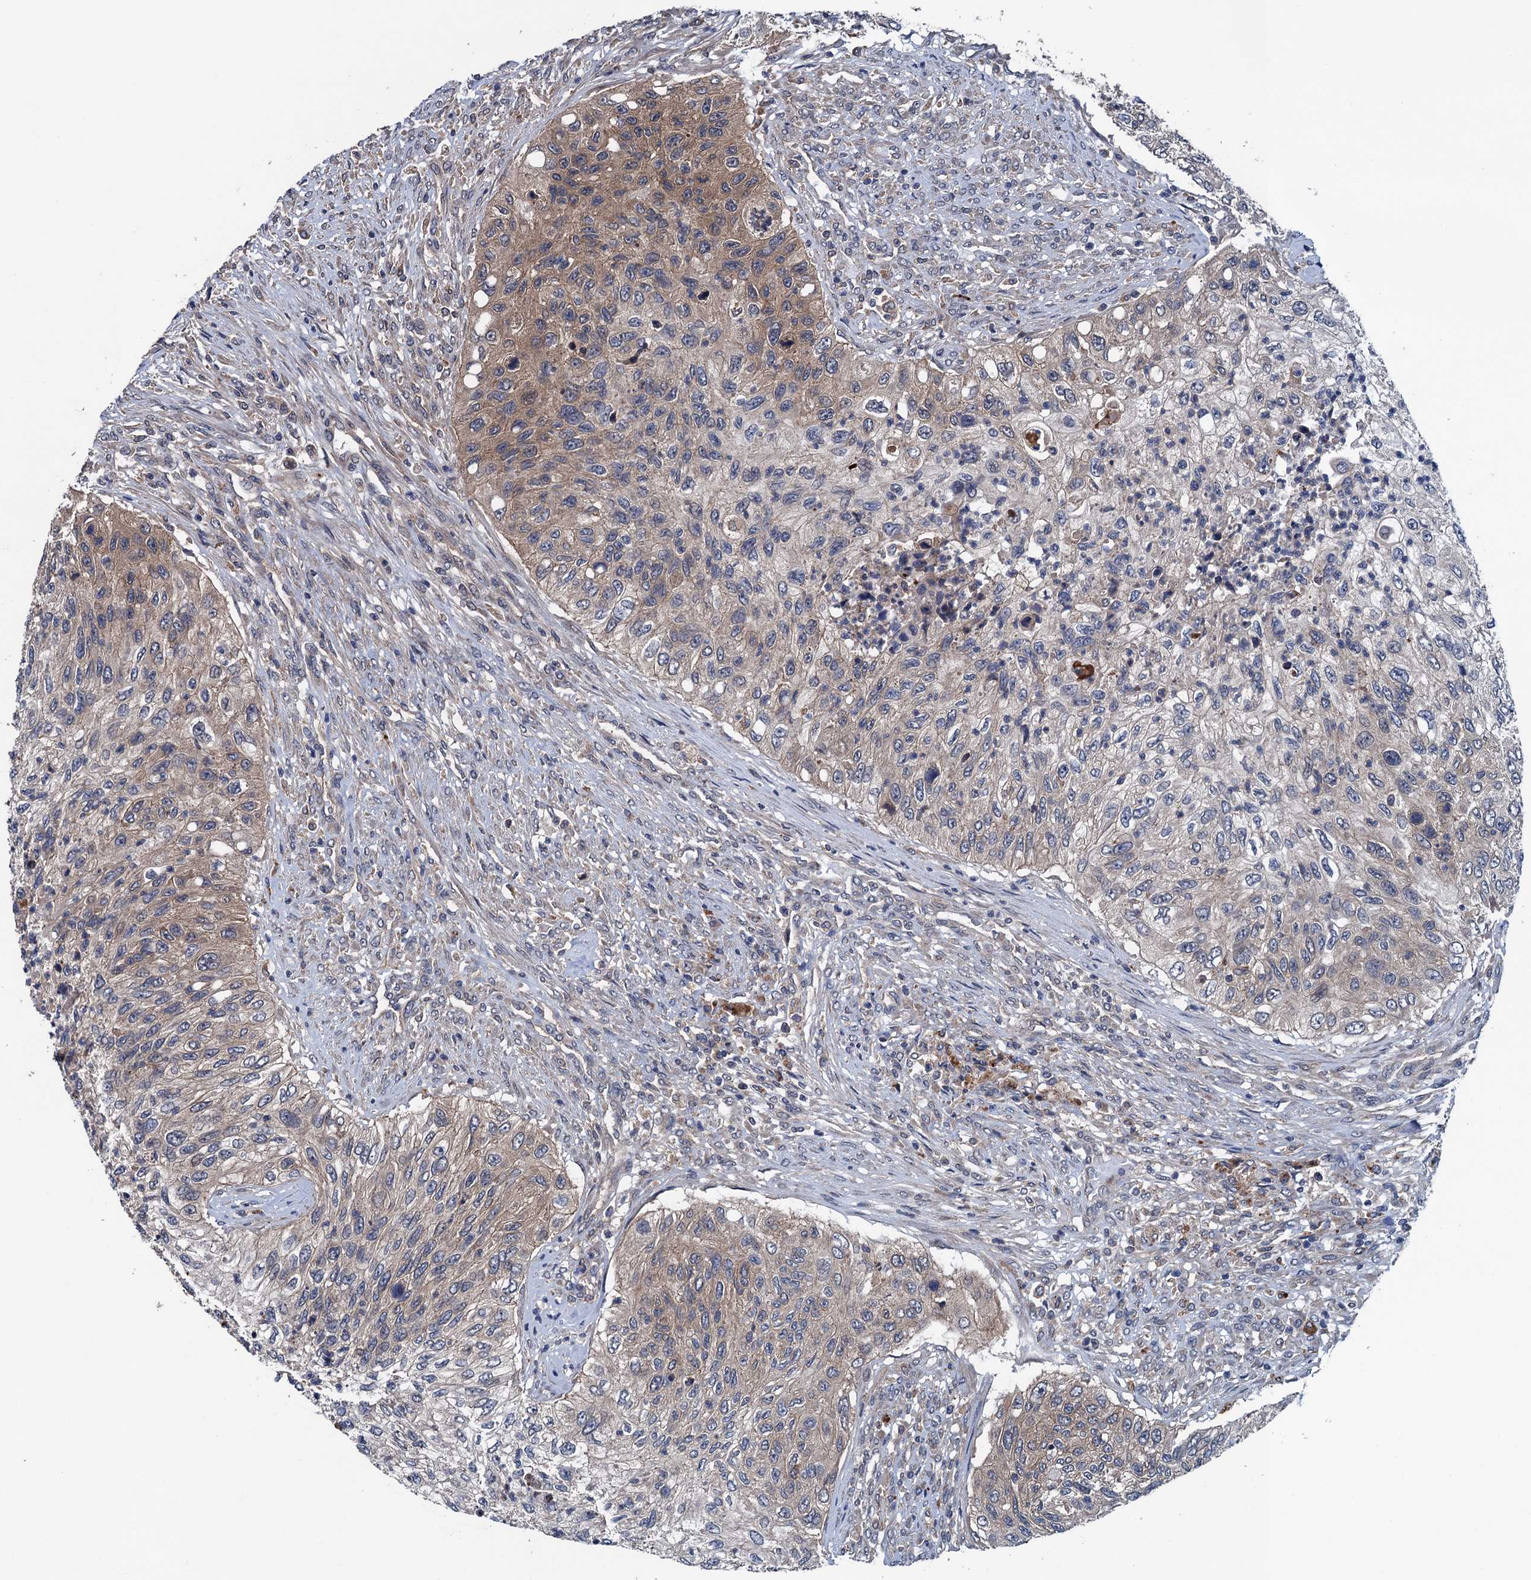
{"staining": {"intensity": "weak", "quantity": ">75%", "location": "cytoplasmic/membranous"}, "tissue": "urothelial cancer", "cell_type": "Tumor cells", "image_type": "cancer", "snomed": [{"axis": "morphology", "description": "Urothelial carcinoma, High grade"}, {"axis": "topography", "description": "Urinary bladder"}], "caption": "Protein expression analysis of urothelial cancer demonstrates weak cytoplasmic/membranous staining in approximately >75% of tumor cells.", "gene": "BLTP3B", "patient": {"sex": "female", "age": 60}}